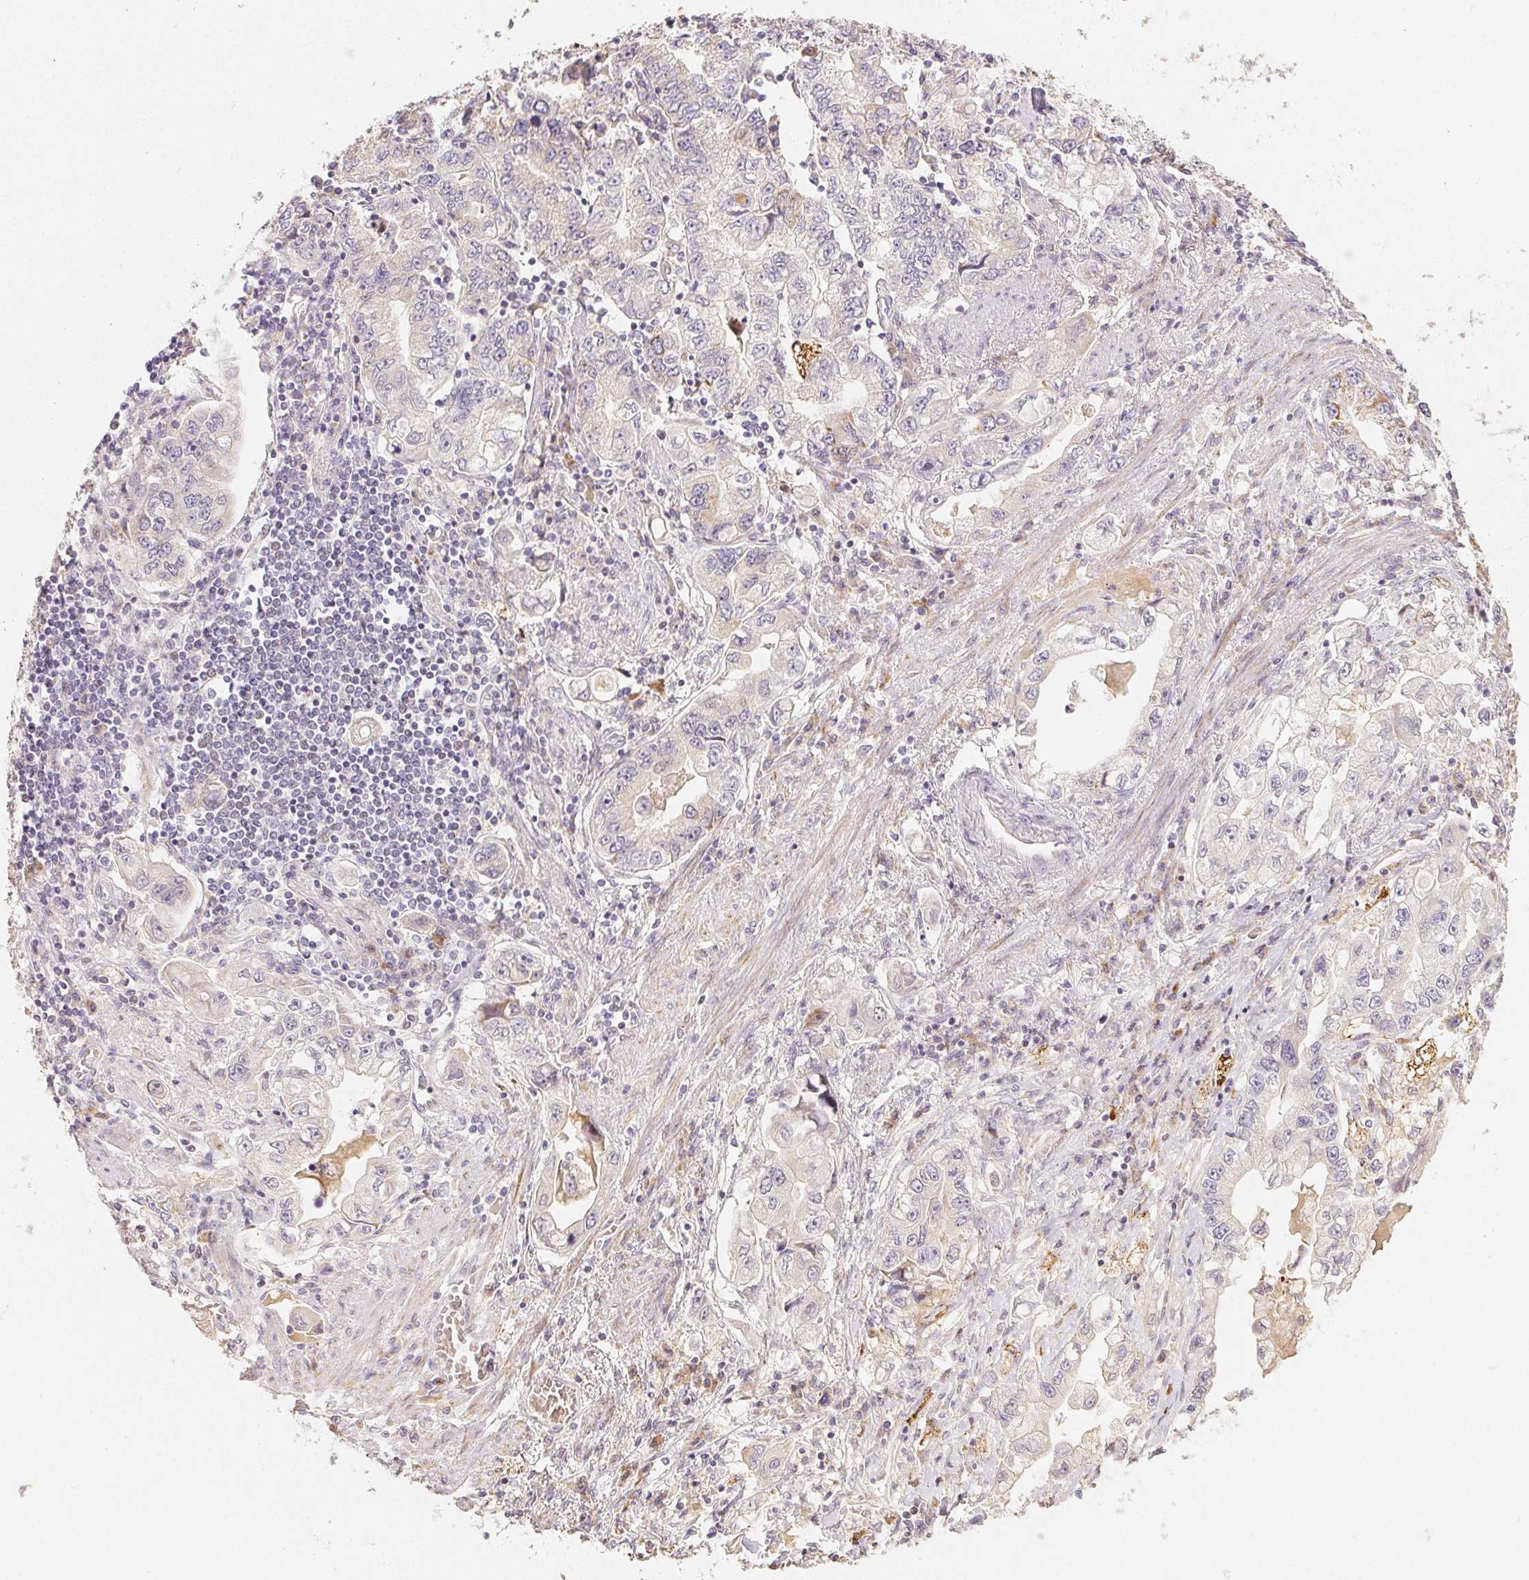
{"staining": {"intensity": "moderate", "quantity": "<25%", "location": "cytoplasmic/membranous"}, "tissue": "stomach cancer", "cell_type": "Tumor cells", "image_type": "cancer", "snomed": [{"axis": "morphology", "description": "Adenocarcinoma, NOS"}, {"axis": "topography", "description": "Stomach, lower"}], "caption": "A histopathology image showing moderate cytoplasmic/membranous staining in about <25% of tumor cells in stomach cancer (adenocarcinoma), as visualized by brown immunohistochemical staining.", "gene": "ACVR1B", "patient": {"sex": "female", "age": 93}}